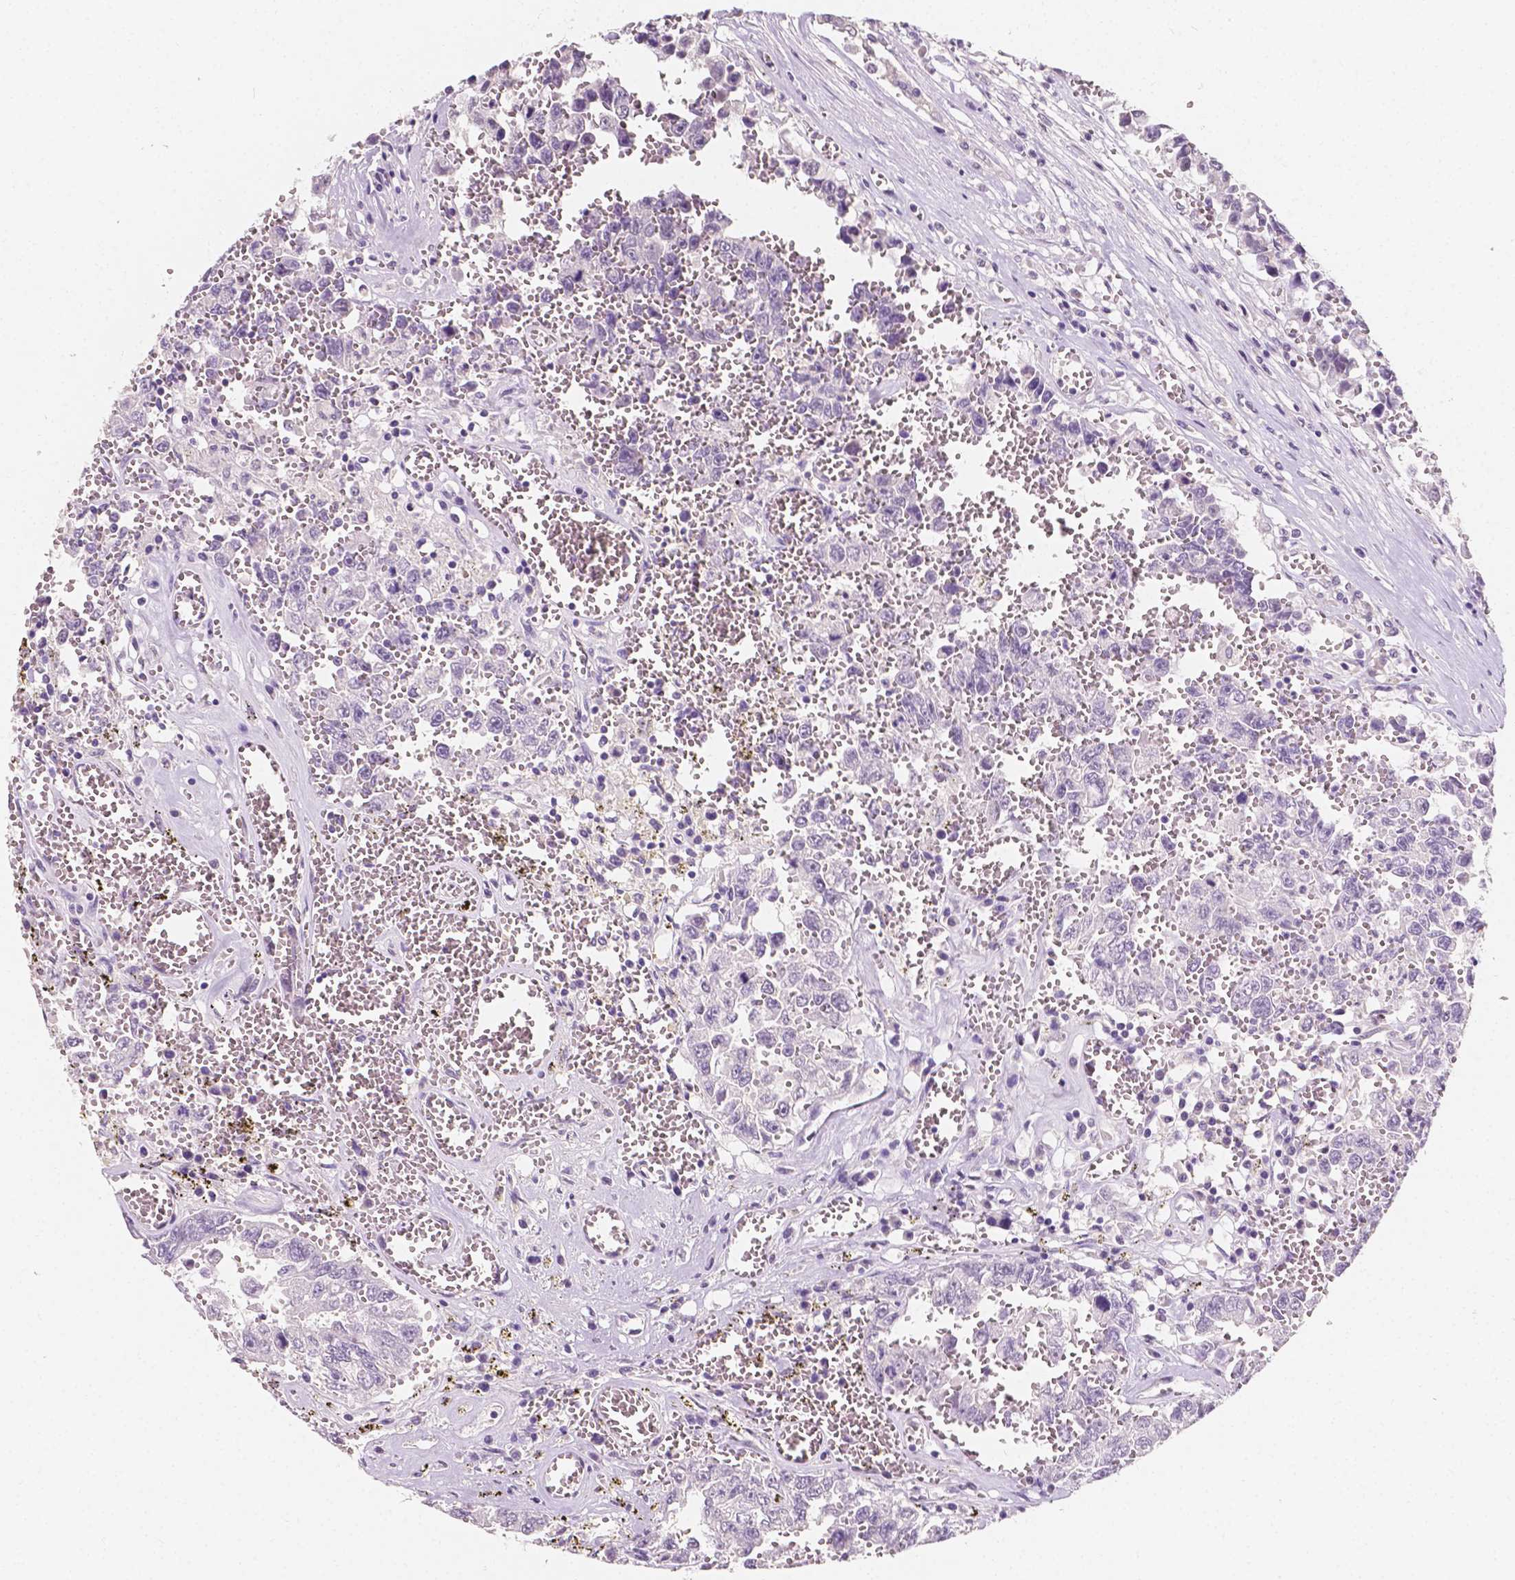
{"staining": {"intensity": "negative", "quantity": "none", "location": "none"}, "tissue": "testis cancer", "cell_type": "Tumor cells", "image_type": "cancer", "snomed": [{"axis": "morphology", "description": "Carcinoma, Embryonal, NOS"}, {"axis": "topography", "description": "Testis"}], "caption": "Immunohistochemistry micrograph of human testis cancer (embryonal carcinoma) stained for a protein (brown), which displays no expression in tumor cells.", "gene": "TAL1", "patient": {"sex": "male", "age": 36}}